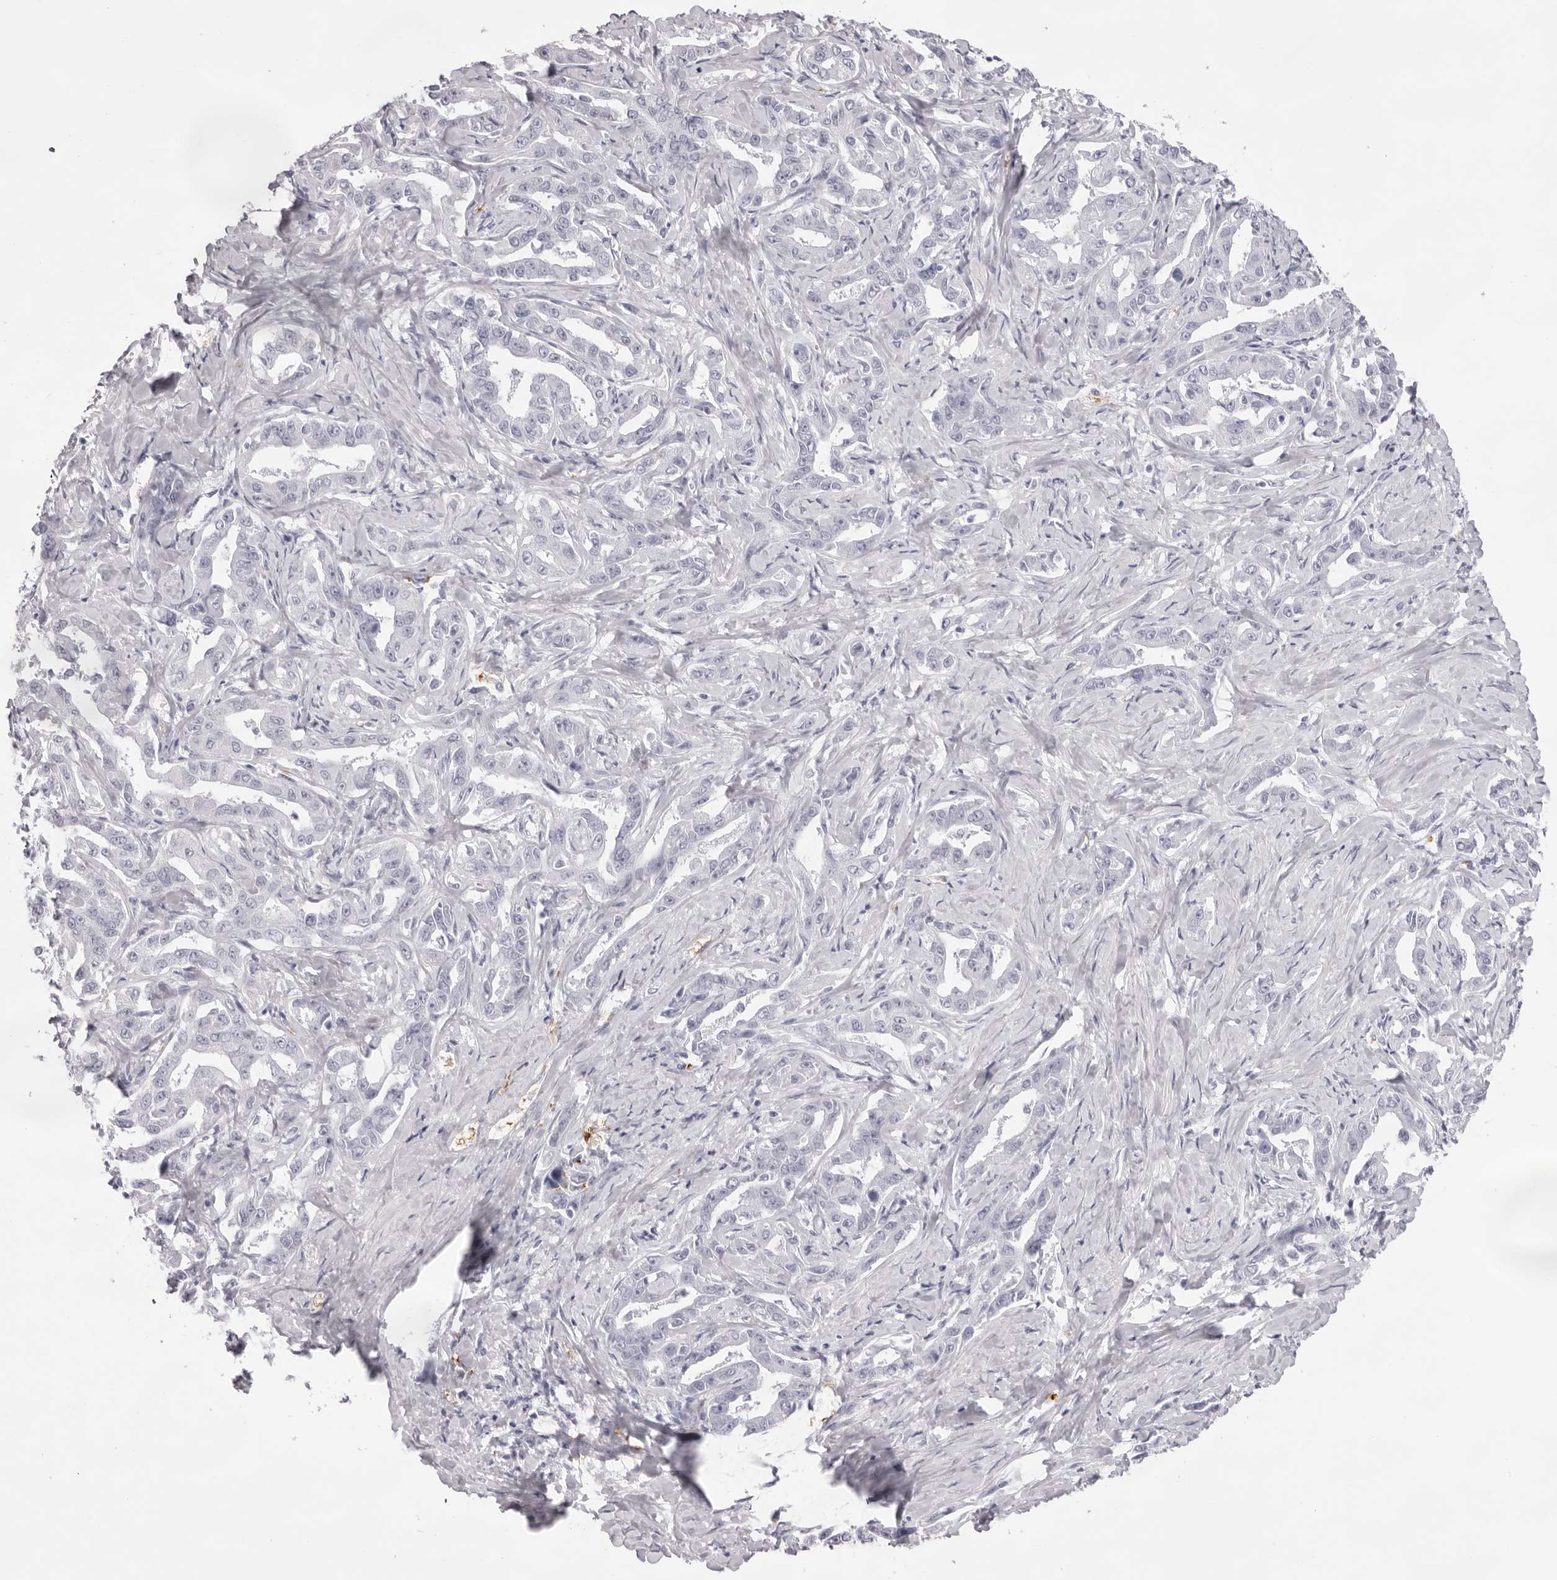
{"staining": {"intensity": "negative", "quantity": "none", "location": "none"}, "tissue": "liver cancer", "cell_type": "Tumor cells", "image_type": "cancer", "snomed": [{"axis": "morphology", "description": "Cholangiocarcinoma"}, {"axis": "topography", "description": "Liver"}], "caption": "The histopathology image demonstrates no staining of tumor cells in liver cancer.", "gene": "SPTA1", "patient": {"sex": "male", "age": 59}}